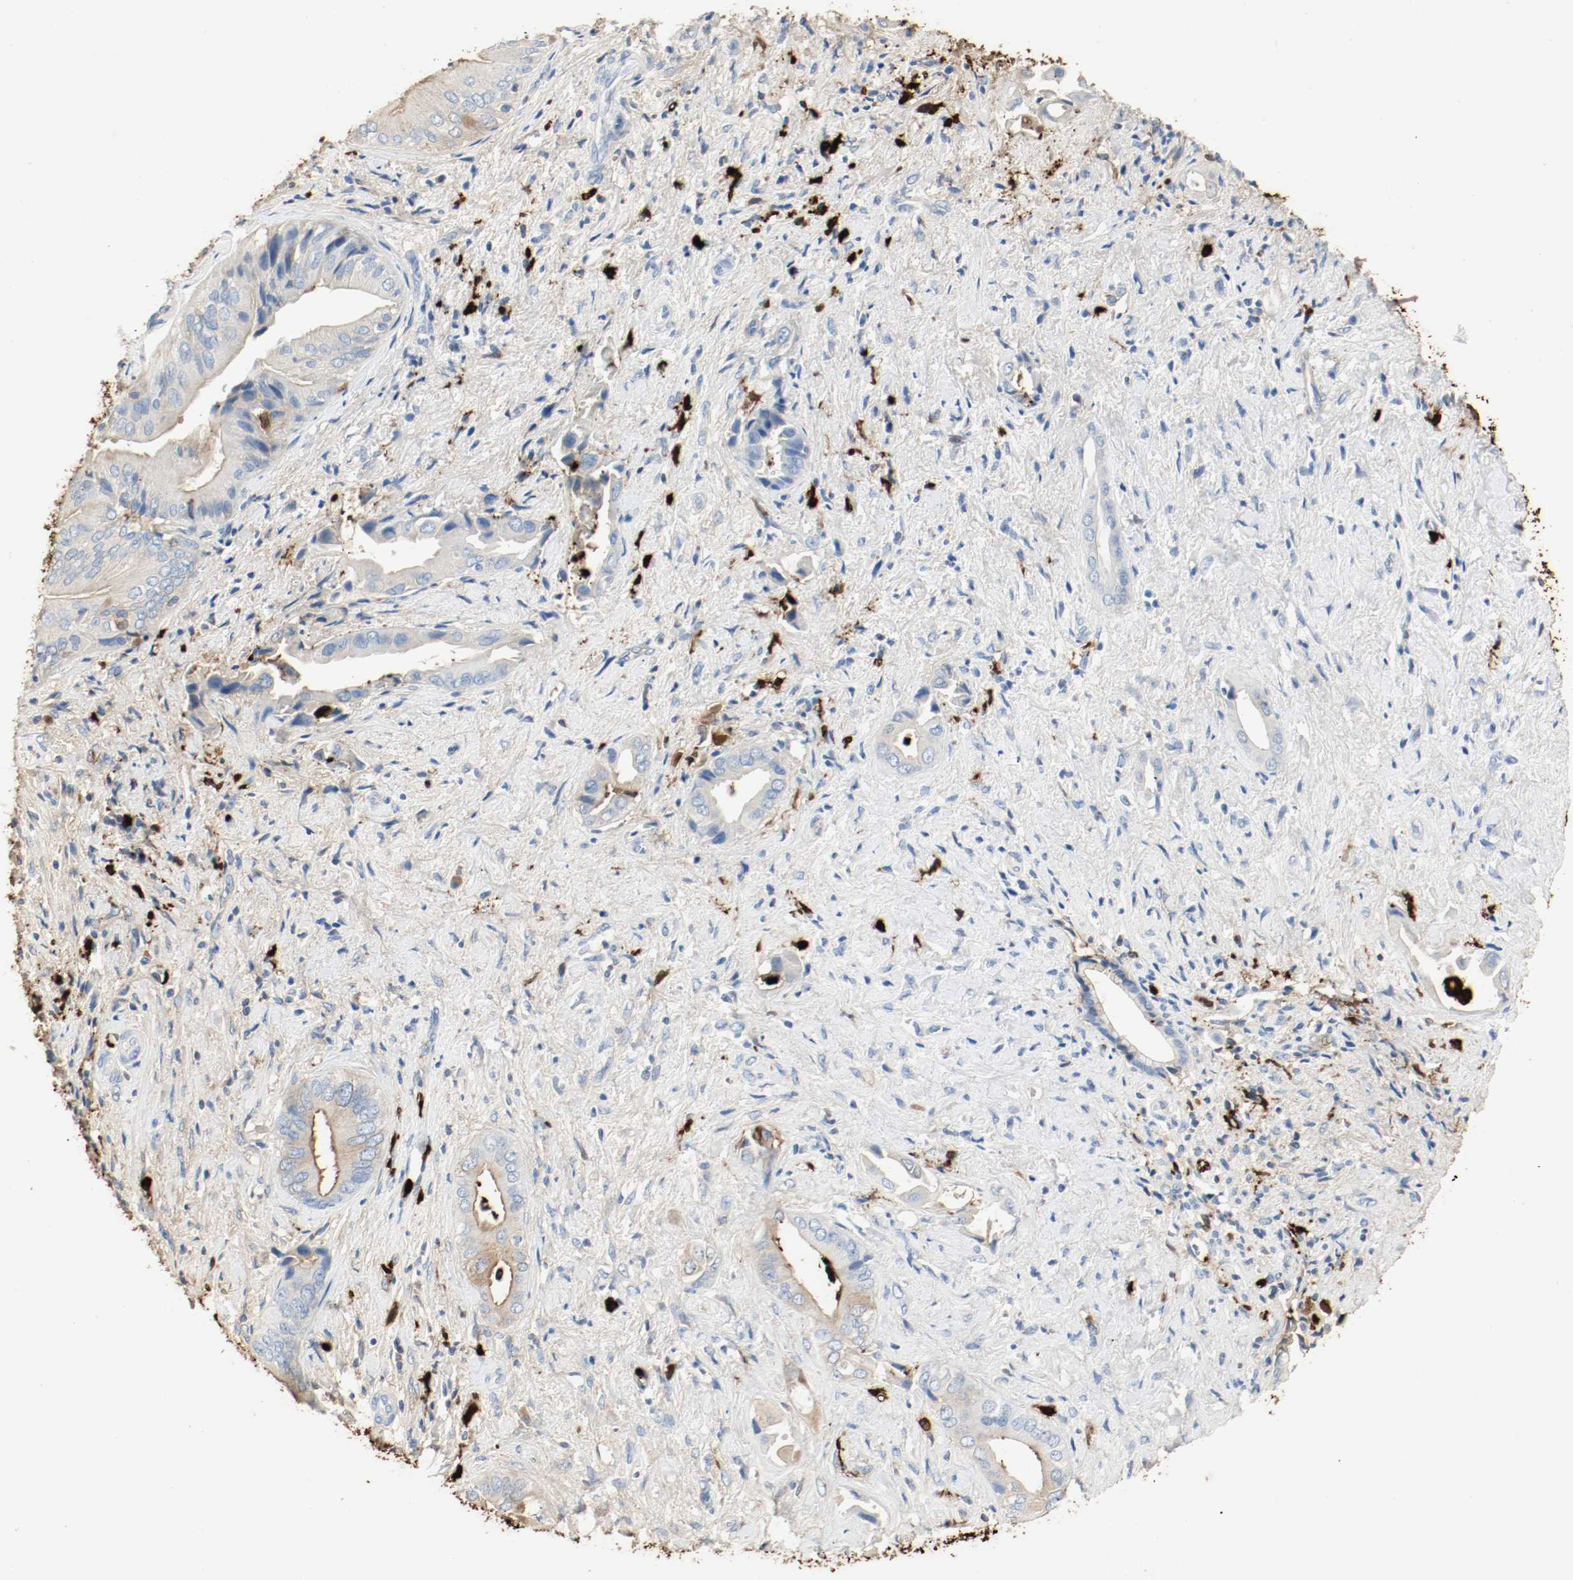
{"staining": {"intensity": "weak", "quantity": "25%-75%", "location": "cytoplasmic/membranous"}, "tissue": "liver cancer", "cell_type": "Tumor cells", "image_type": "cancer", "snomed": [{"axis": "morphology", "description": "Cholangiocarcinoma"}, {"axis": "topography", "description": "Liver"}], "caption": "This photomicrograph demonstrates liver cancer stained with immunohistochemistry (IHC) to label a protein in brown. The cytoplasmic/membranous of tumor cells show weak positivity for the protein. Nuclei are counter-stained blue.", "gene": "S100A9", "patient": {"sex": "male", "age": 58}}